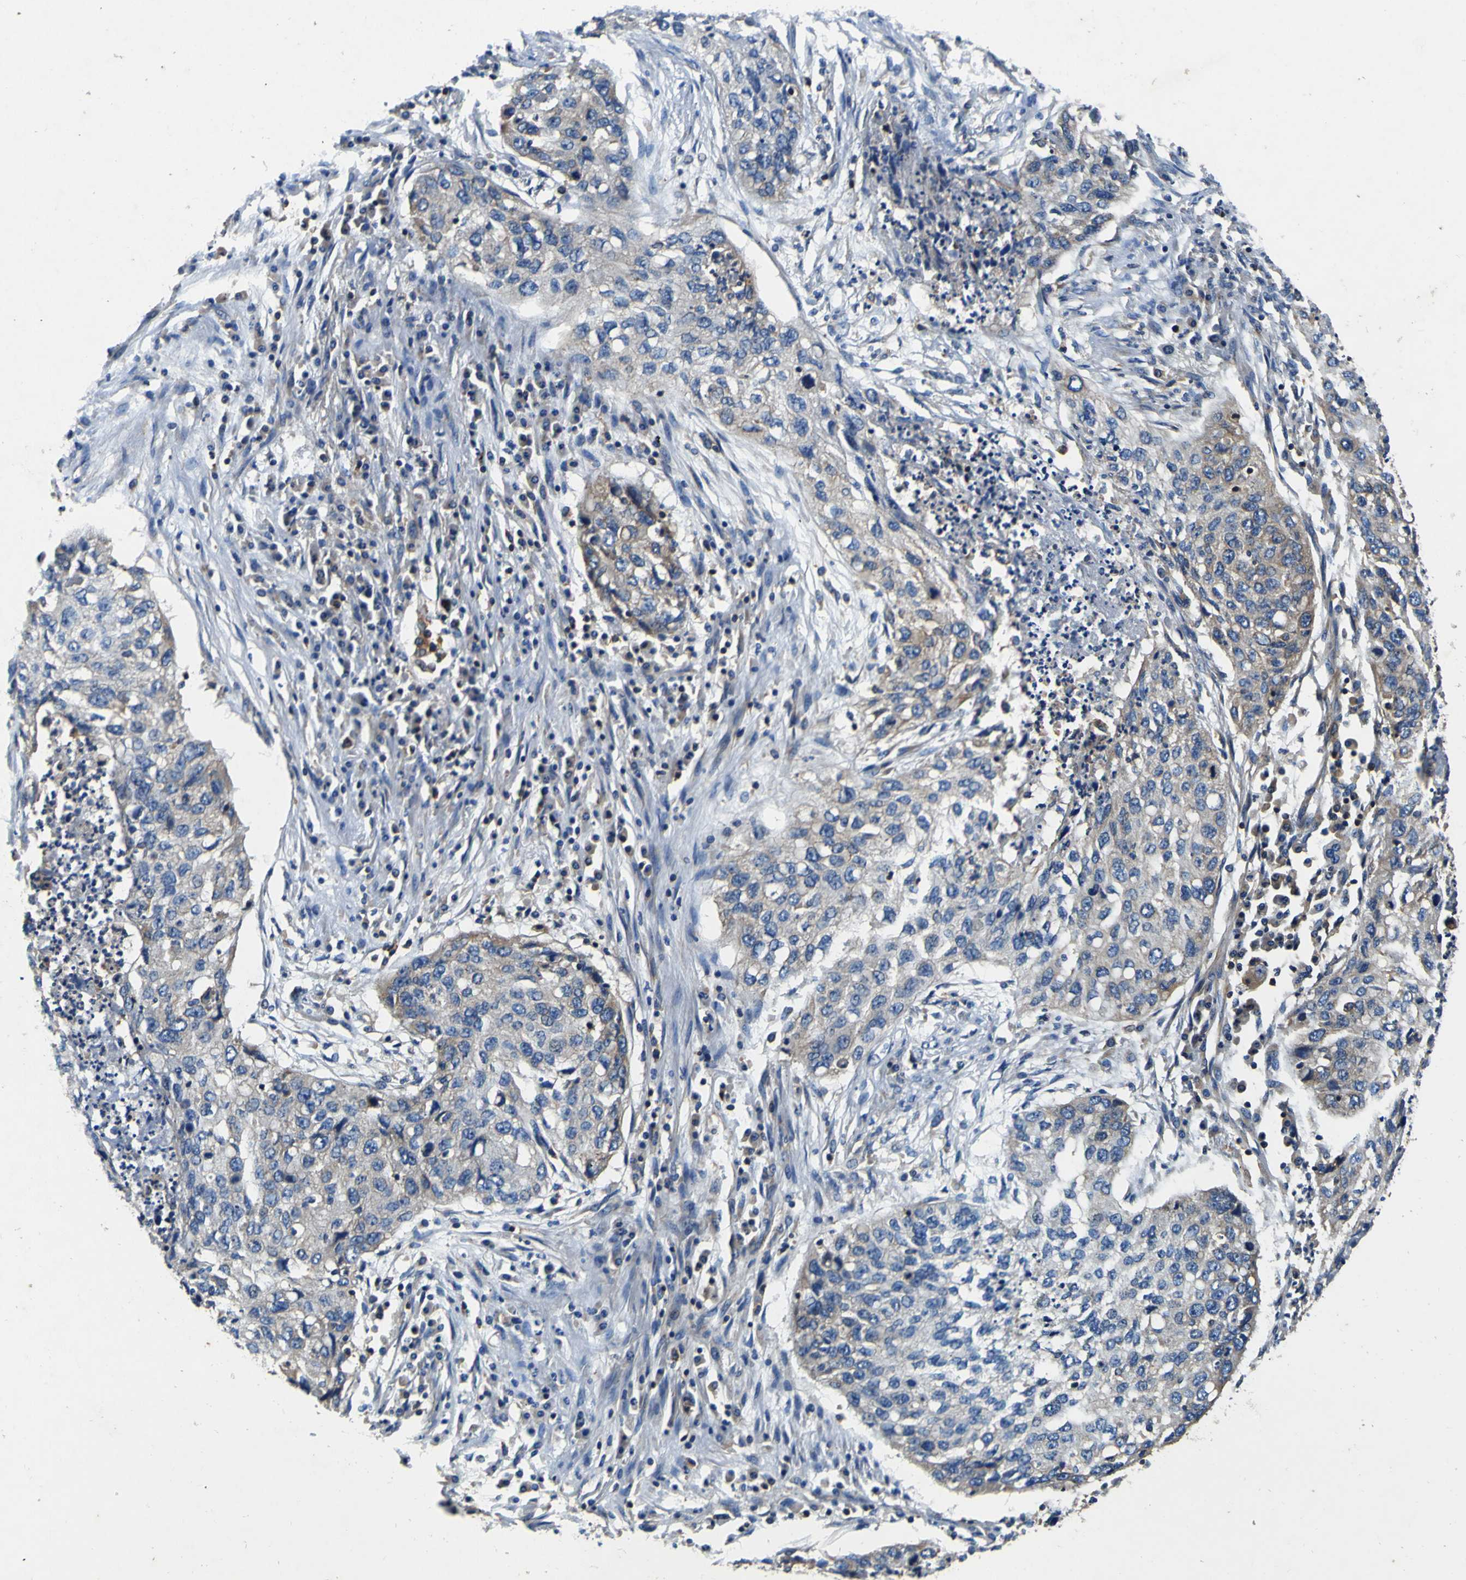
{"staining": {"intensity": "weak", "quantity": ">75%", "location": "cytoplasmic/membranous"}, "tissue": "lung cancer", "cell_type": "Tumor cells", "image_type": "cancer", "snomed": [{"axis": "morphology", "description": "Squamous cell carcinoma, NOS"}, {"axis": "topography", "description": "Lung"}], "caption": "About >75% of tumor cells in human lung squamous cell carcinoma display weak cytoplasmic/membranous protein positivity as visualized by brown immunohistochemical staining.", "gene": "CNR2", "patient": {"sex": "female", "age": 63}}